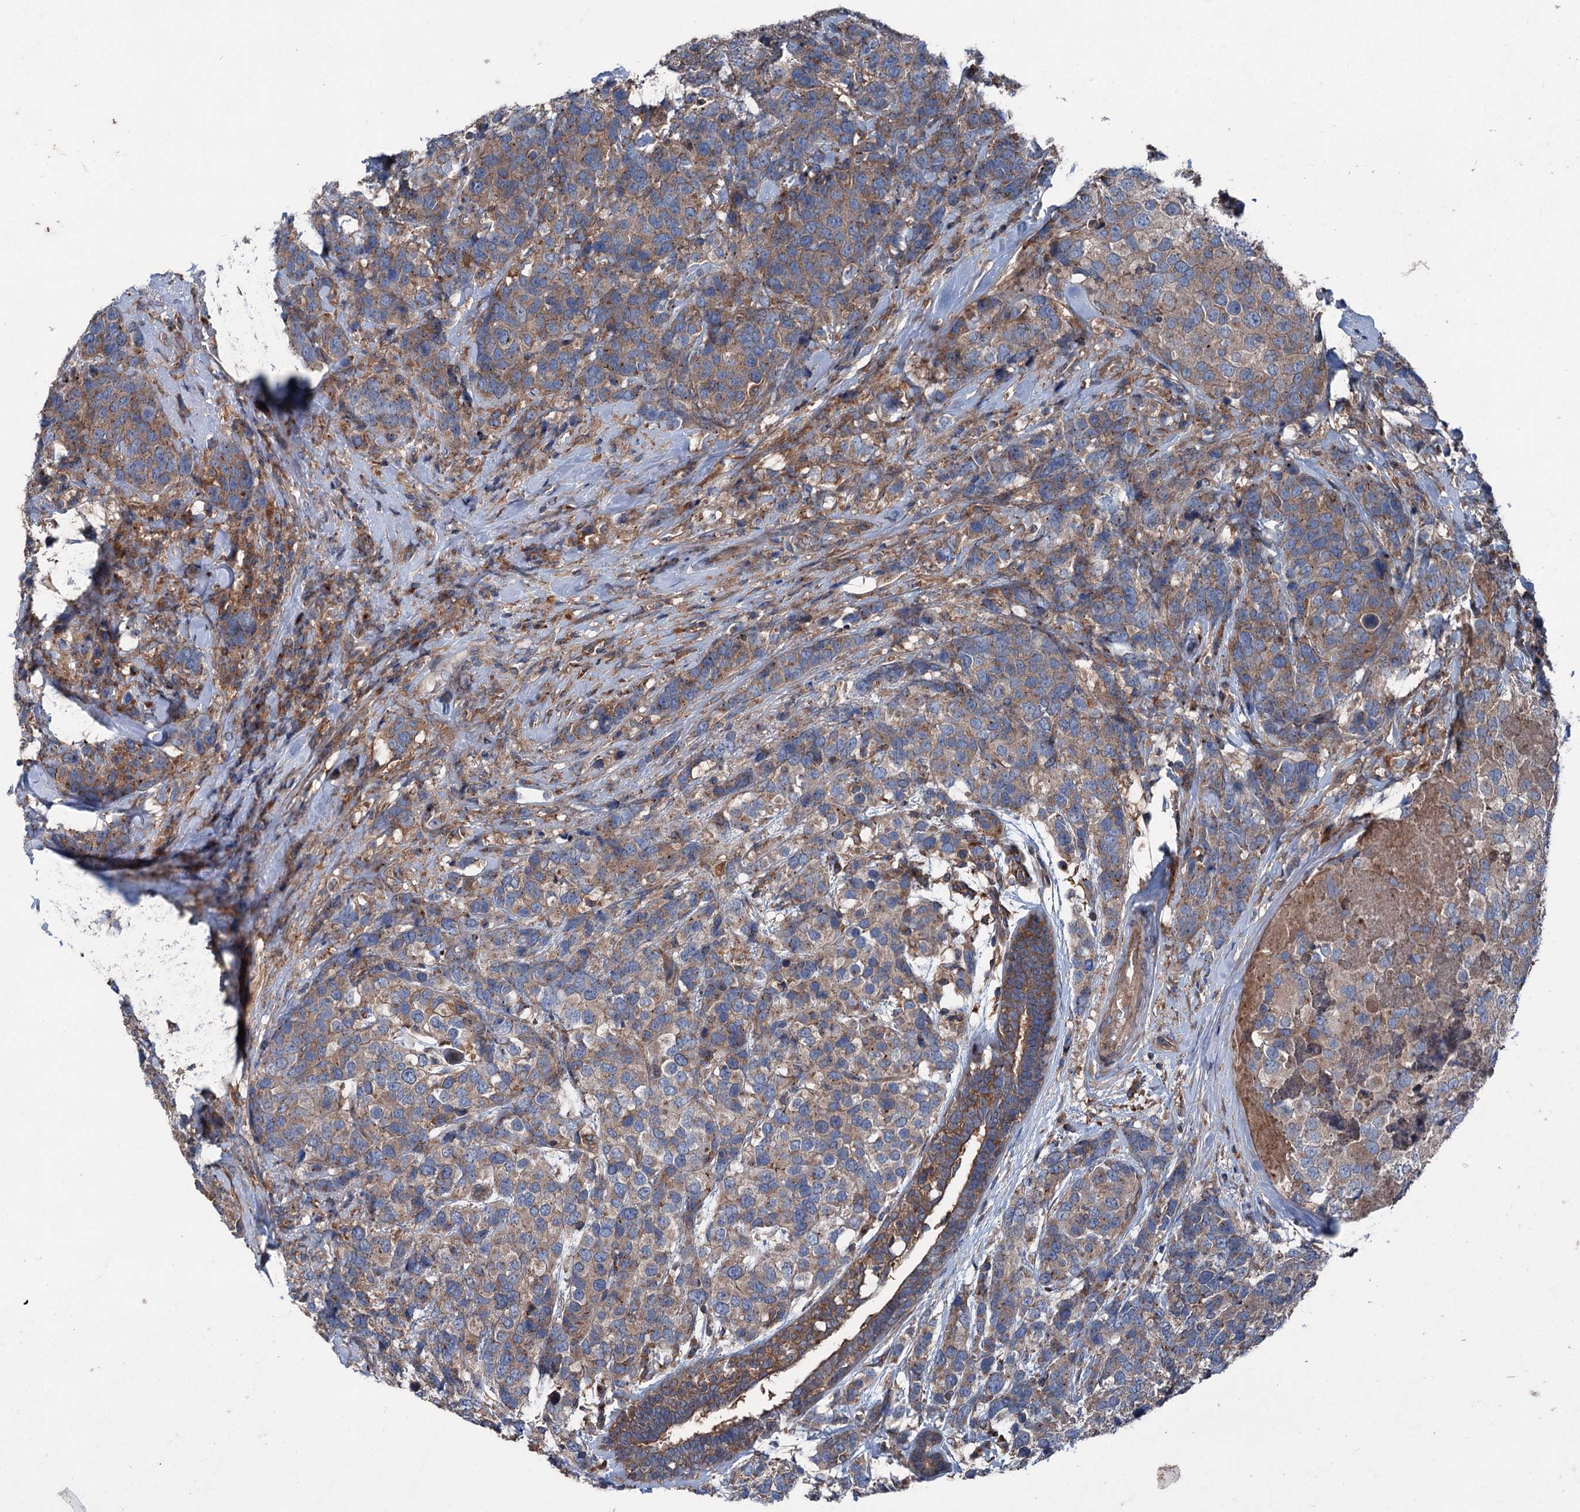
{"staining": {"intensity": "weak", "quantity": ">75%", "location": "cytoplasmic/membranous"}, "tissue": "breast cancer", "cell_type": "Tumor cells", "image_type": "cancer", "snomed": [{"axis": "morphology", "description": "Lobular carcinoma"}, {"axis": "topography", "description": "Breast"}], "caption": "Breast lobular carcinoma stained for a protein reveals weak cytoplasmic/membranous positivity in tumor cells. (DAB (3,3'-diaminobenzidine) = brown stain, brightfield microscopy at high magnification).", "gene": "RUFY1", "patient": {"sex": "female", "age": 59}}